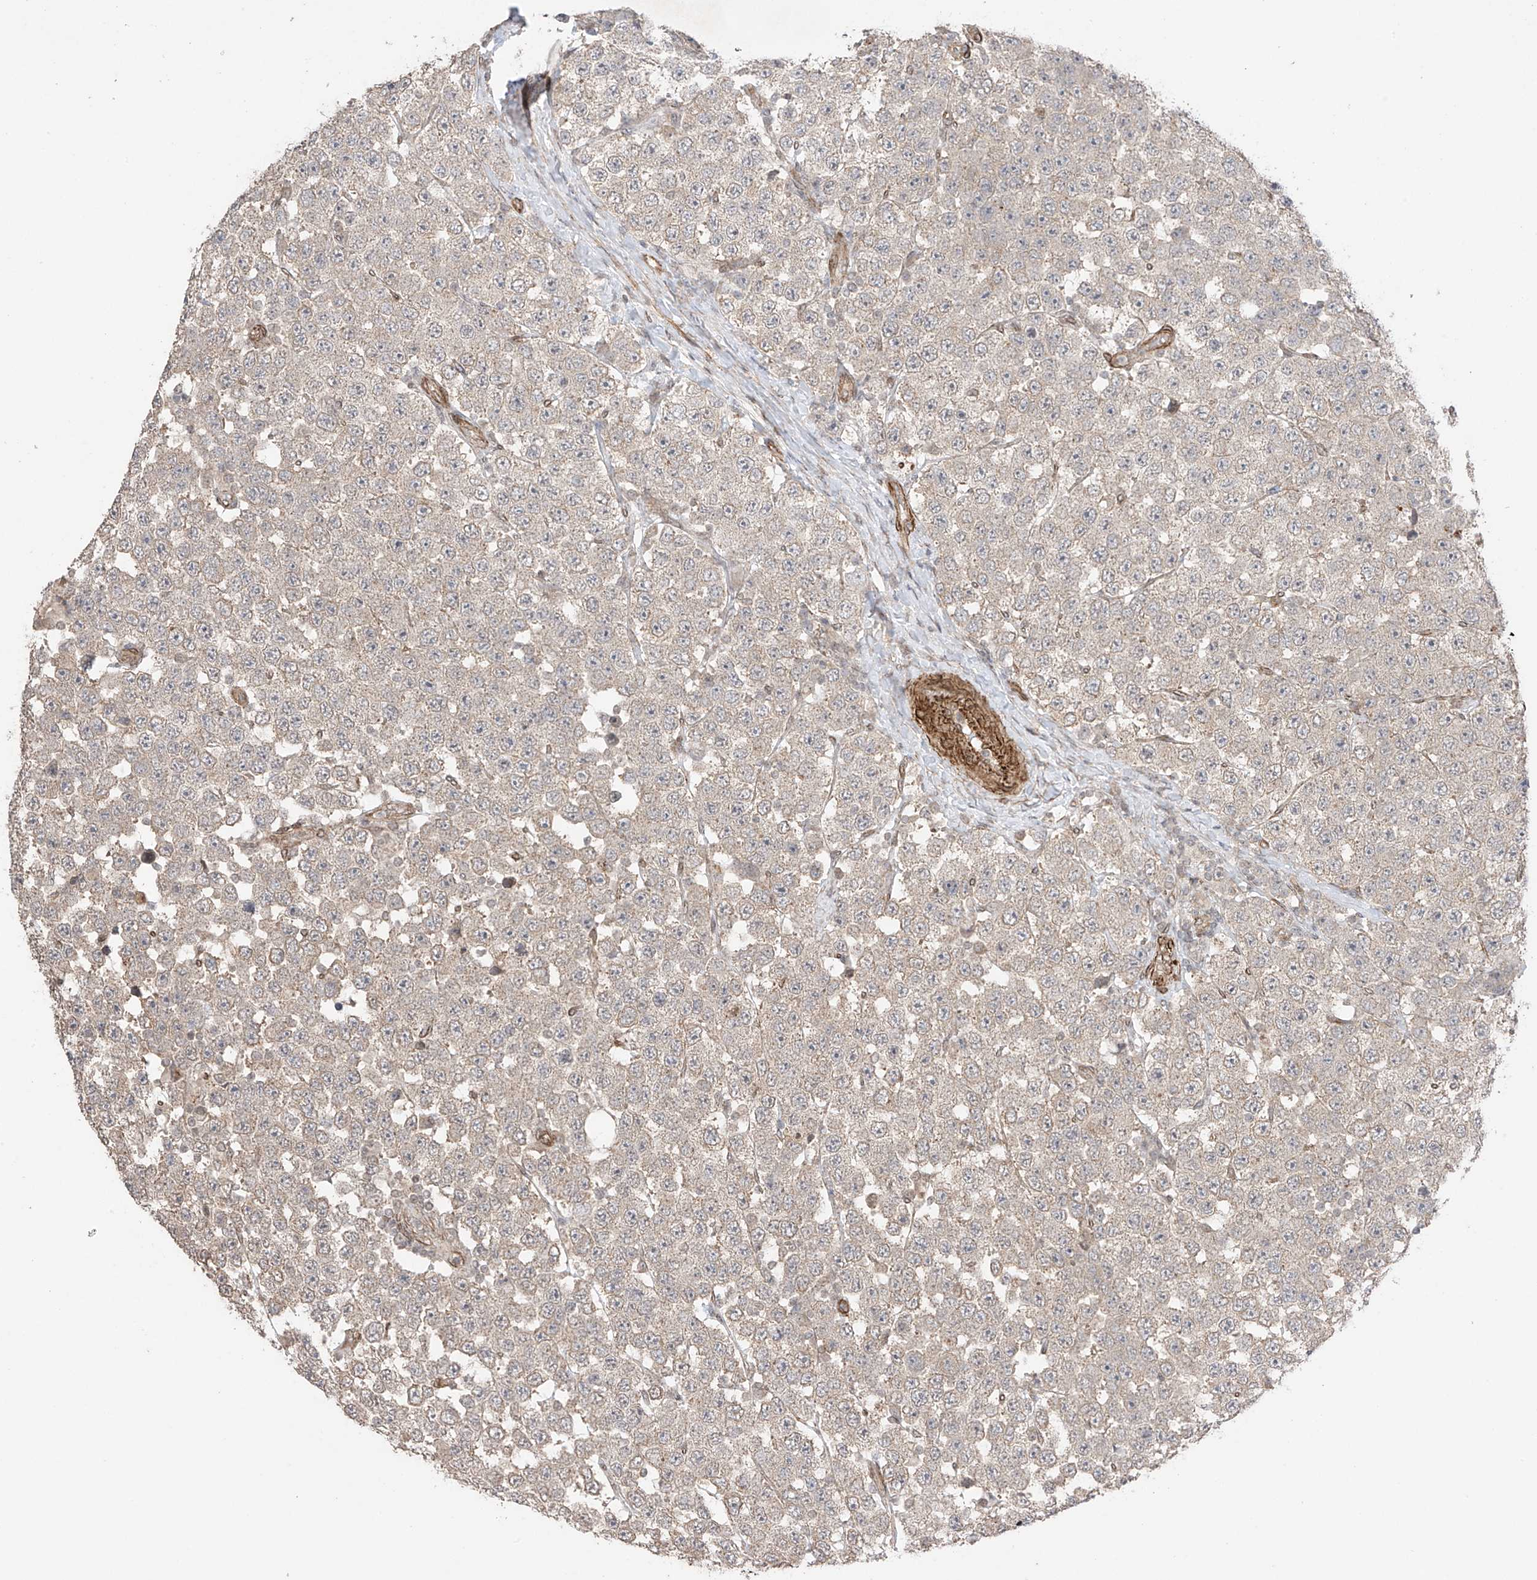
{"staining": {"intensity": "negative", "quantity": "none", "location": "none"}, "tissue": "testis cancer", "cell_type": "Tumor cells", "image_type": "cancer", "snomed": [{"axis": "morphology", "description": "Seminoma, NOS"}, {"axis": "topography", "description": "Testis"}], "caption": "DAB (3,3'-diaminobenzidine) immunohistochemical staining of seminoma (testis) displays no significant staining in tumor cells.", "gene": "TTLL5", "patient": {"sex": "male", "age": 28}}